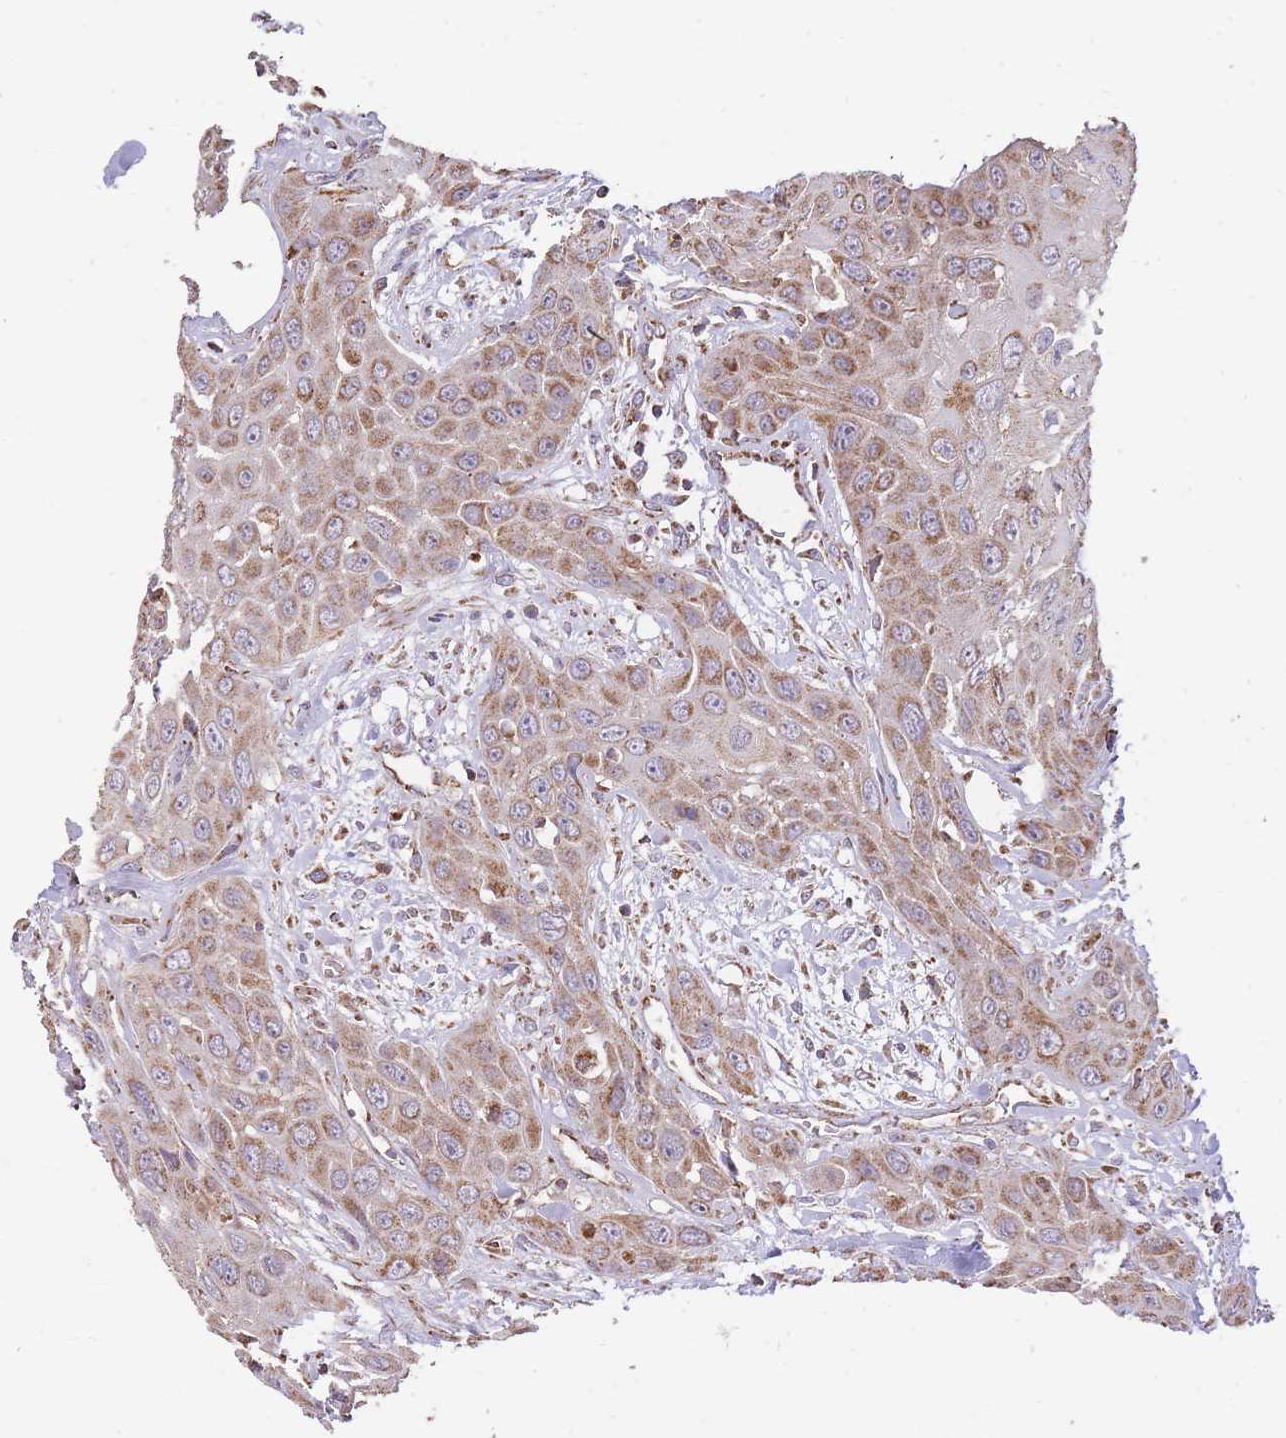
{"staining": {"intensity": "moderate", "quantity": ">75%", "location": "cytoplasmic/membranous"}, "tissue": "head and neck cancer", "cell_type": "Tumor cells", "image_type": "cancer", "snomed": [{"axis": "morphology", "description": "Squamous cell carcinoma, NOS"}, {"axis": "topography", "description": "Head-Neck"}], "caption": "Head and neck cancer (squamous cell carcinoma) was stained to show a protein in brown. There is medium levels of moderate cytoplasmic/membranous positivity in about >75% of tumor cells.", "gene": "PREP", "patient": {"sex": "male", "age": 81}}